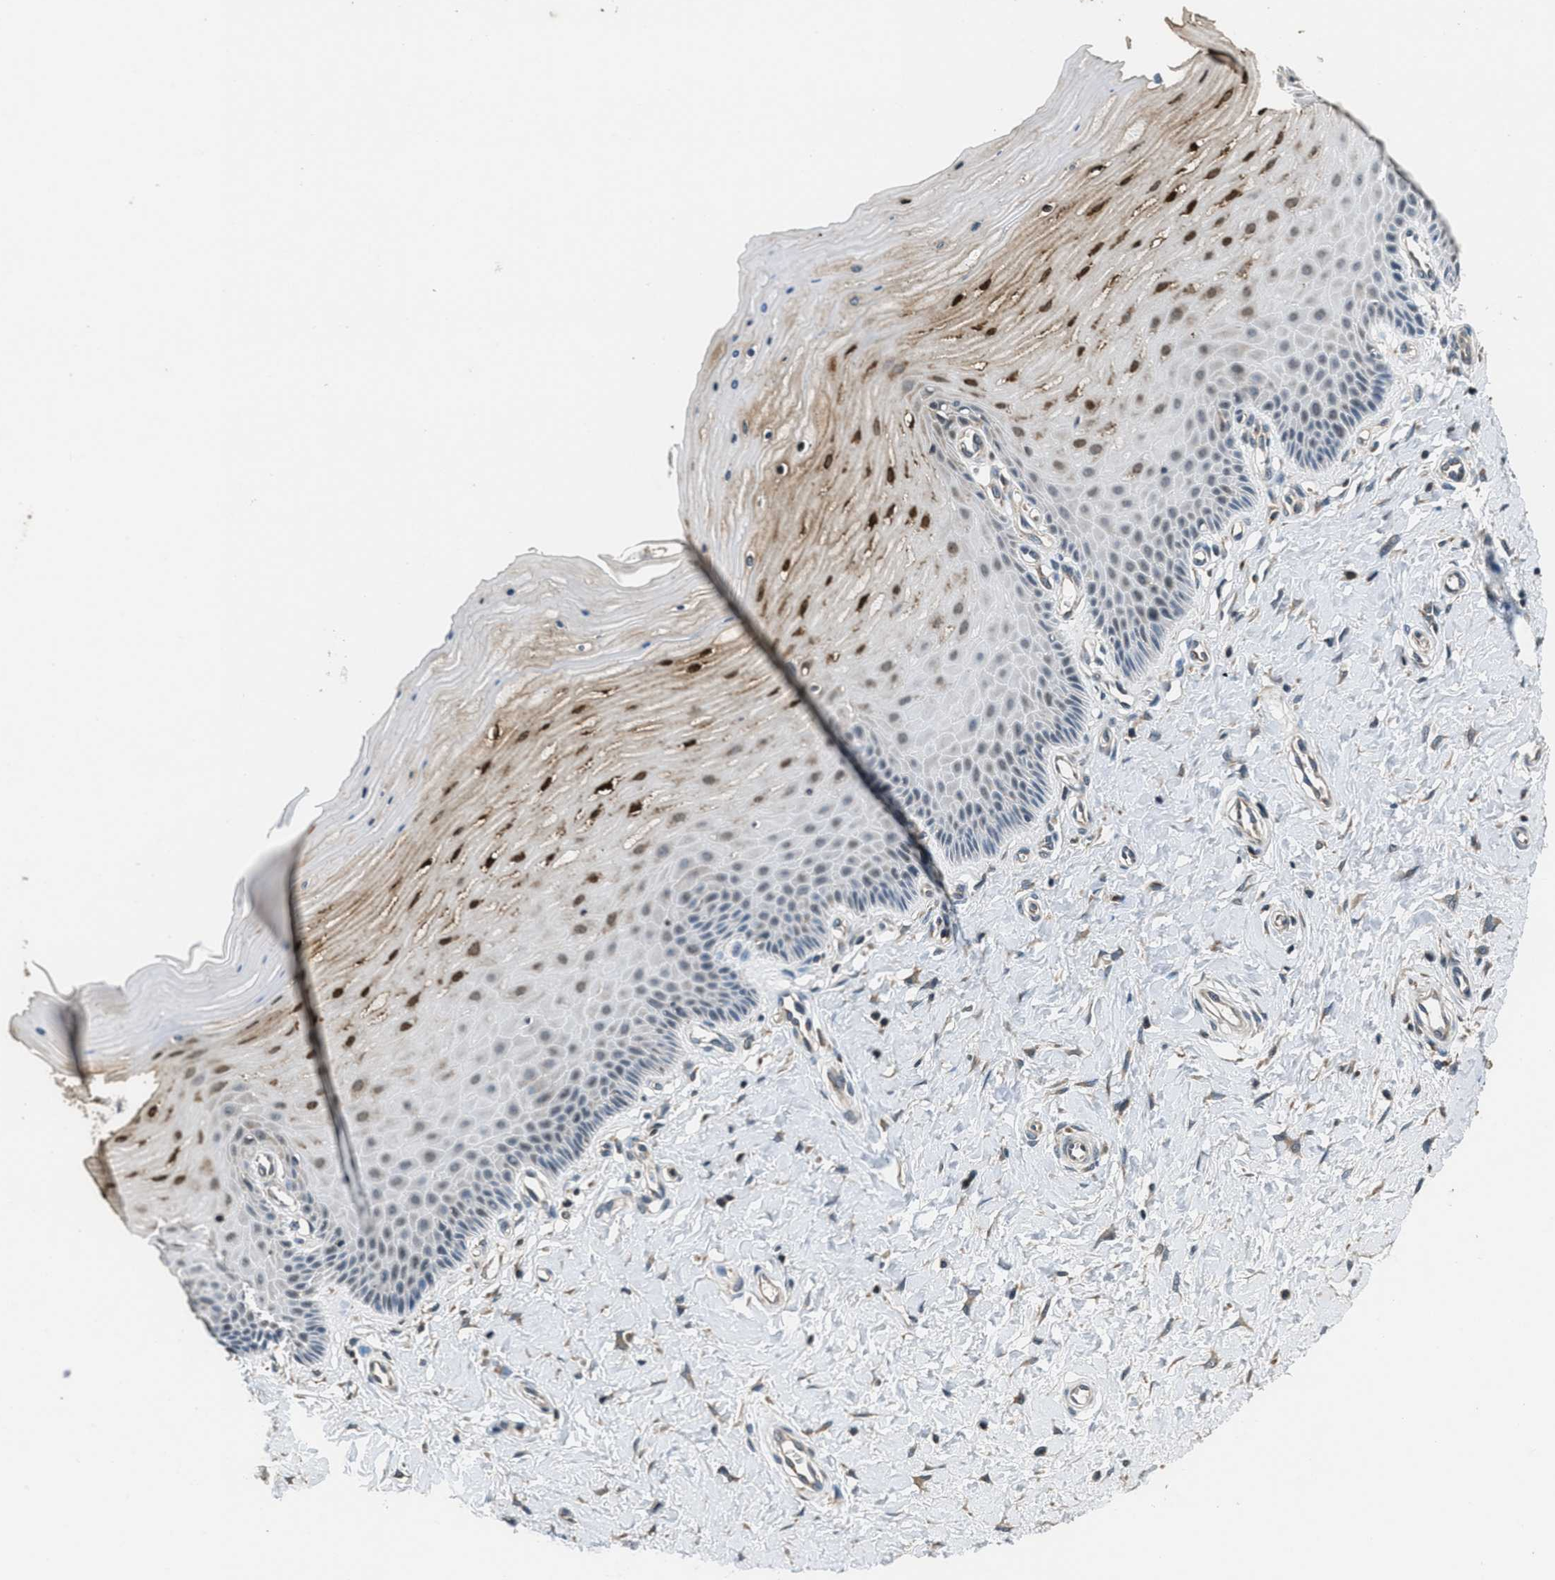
{"staining": {"intensity": "strong", "quantity": "<25%", "location": "cytoplasmic/membranous,nuclear"}, "tissue": "cervix", "cell_type": "Squamous epithelial cells", "image_type": "normal", "snomed": [{"axis": "morphology", "description": "Normal tissue, NOS"}, {"axis": "topography", "description": "Cervix"}], "caption": "Squamous epithelial cells show medium levels of strong cytoplasmic/membranous,nuclear positivity in about <25% of cells in unremarkable human cervix.", "gene": "NAT1", "patient": {"sex": "female", "age": 55}}